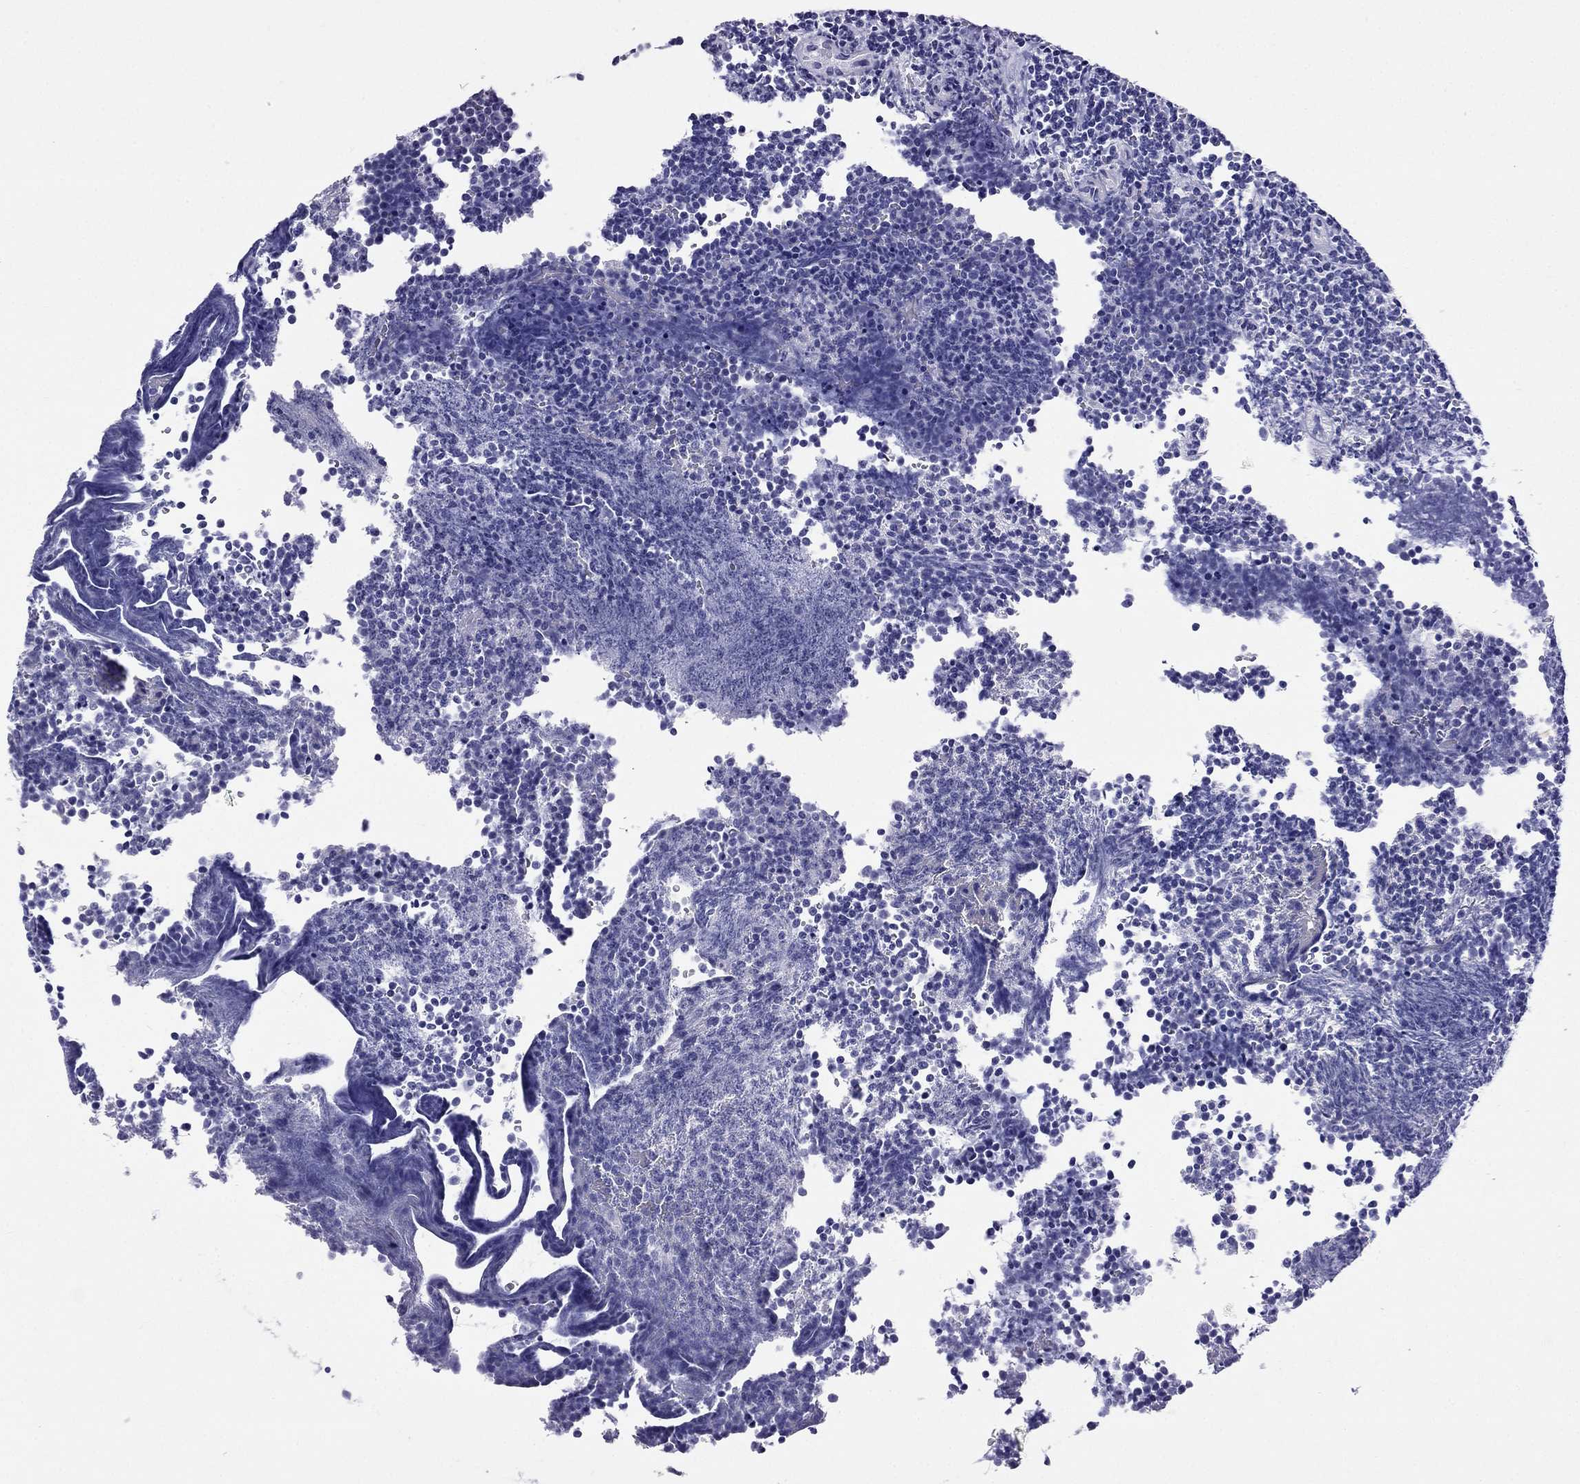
{"staining": {"intensity": "negative", "quantity": "none", "location": "none"}, "tissue": "lymphoma", "cell_type": "Tumor cells", "image_type": "cancer", "snomed": [{"axis": "morphology", "description": "Malignant lymphoma, non-Hodgkin's type, Low grade"}, {"axis": "topography", "description": "Brain"}], "caption": "Lymphoma was stained to show a protein in brown. There is no significant staining in tumor cells. (Immunohistochemistry, brightfield microscopy, high magnification).", "gene": "CROCC2", "patient": {"sex": "female", "age": 66}}